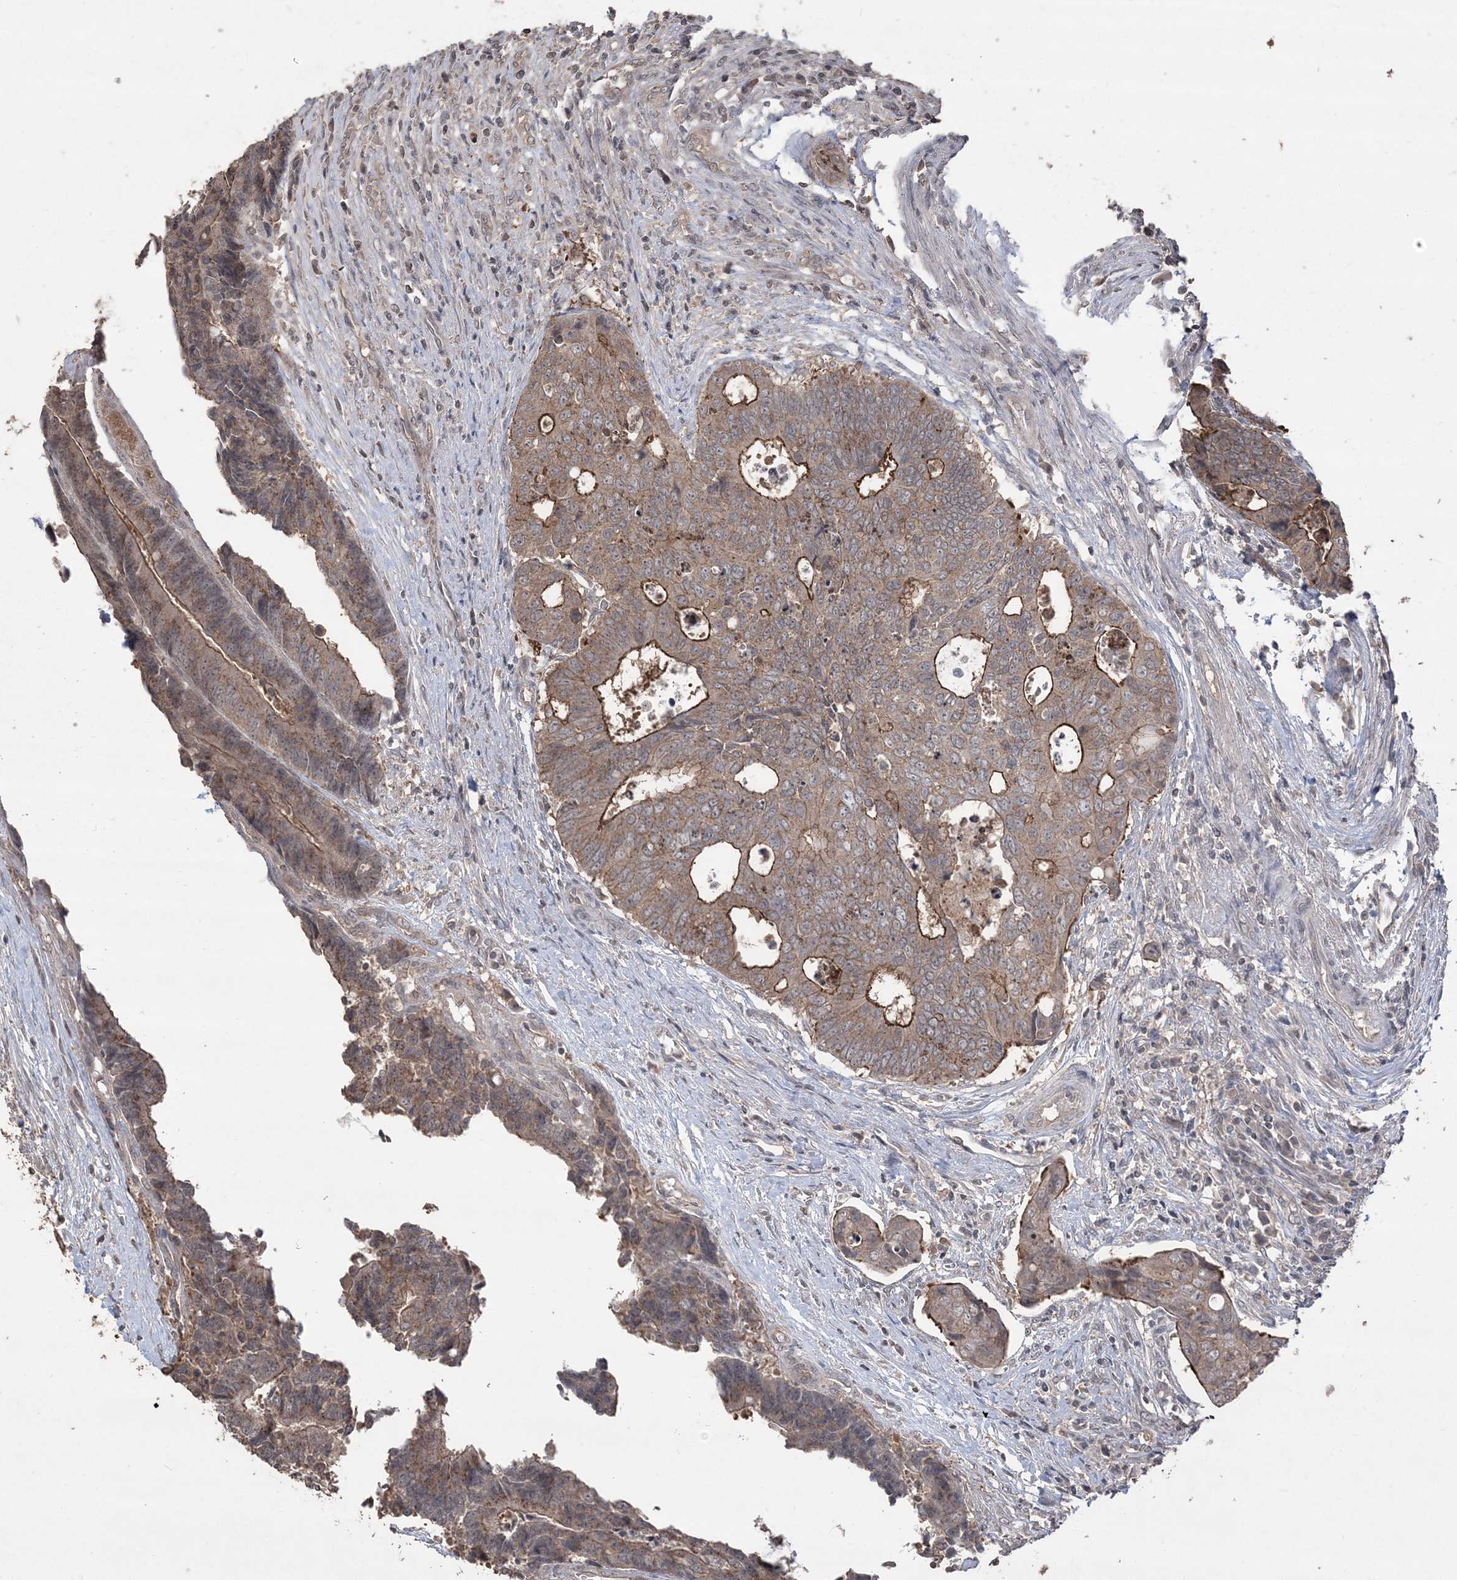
{"staining": {"intensity": "moderate", "quantity": ">75%", "location": "cytoplasmic/membranous"}, "tissue": "colorectal cancer", "cell_type": "Tumor cells", "image_type": "cancer", "snomed": [{"axis": "morphology", "description": "Adenocarcinoma, NOS"}, {"axis": "topography", "description": "Rectum"}], "caption": "The histopathology image exhibits staining of colorectal cancer (adenocarcinoma), revealing moderate cytoplasmic/membranous protein expression (brown color) within tumor cells.", "gene": "EHHADH", "patient": {"sex": "male", "age": 84}}